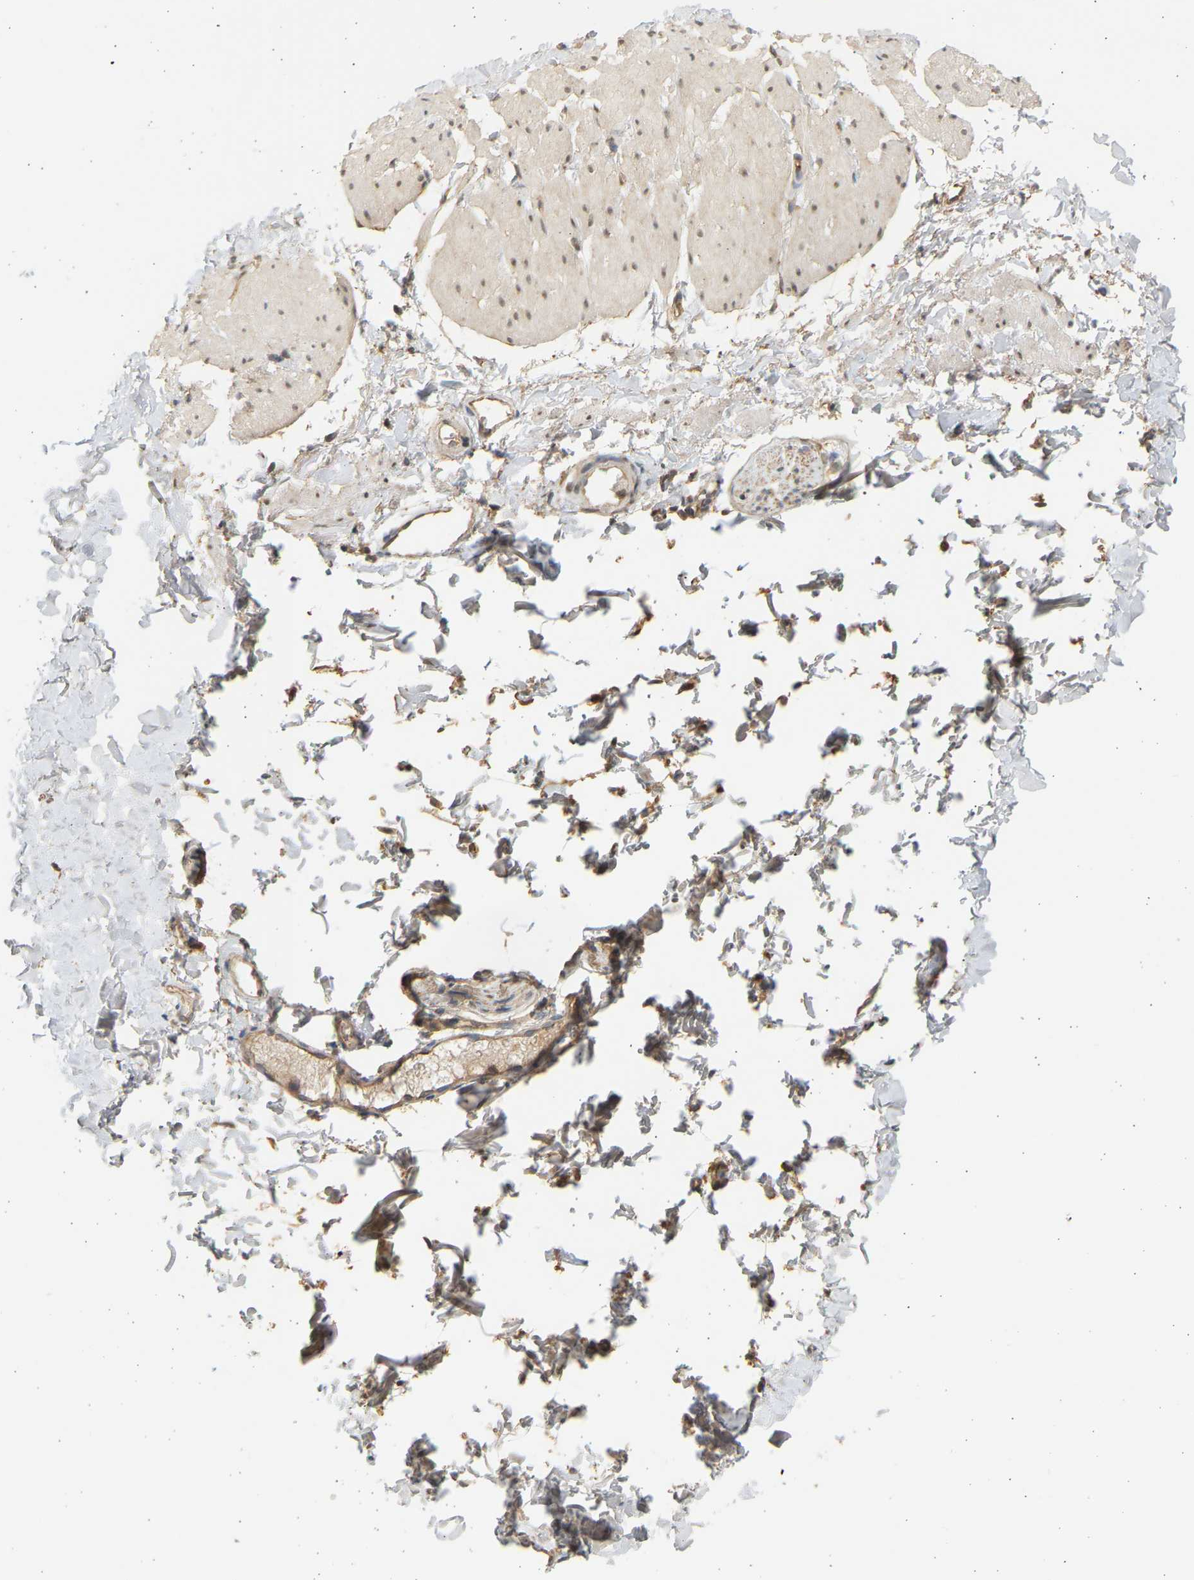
{"staining": {"intensity": "weak", "quantity": "<25%", "location": "cytoplasmic/membranous"}, "tissue": "smooth muscle", "cell_type": "Smooth muscle cells", "image_type": "normal", "snomed": [{"axis": "morphology", "description": "Normal tissue, NOS"}, {"axis": "topography", "description": "Smooth muscle"}], "caption": "The IHC photomicrograph has no significant positivity in smooth muscle cells of smooth muscle. The staining is performed using DAB brown chromogen with nuclei counter-stained in using hematoxylin.", "gene": "B4GALT6", "patient": {"sex": "male", "age": 16}}